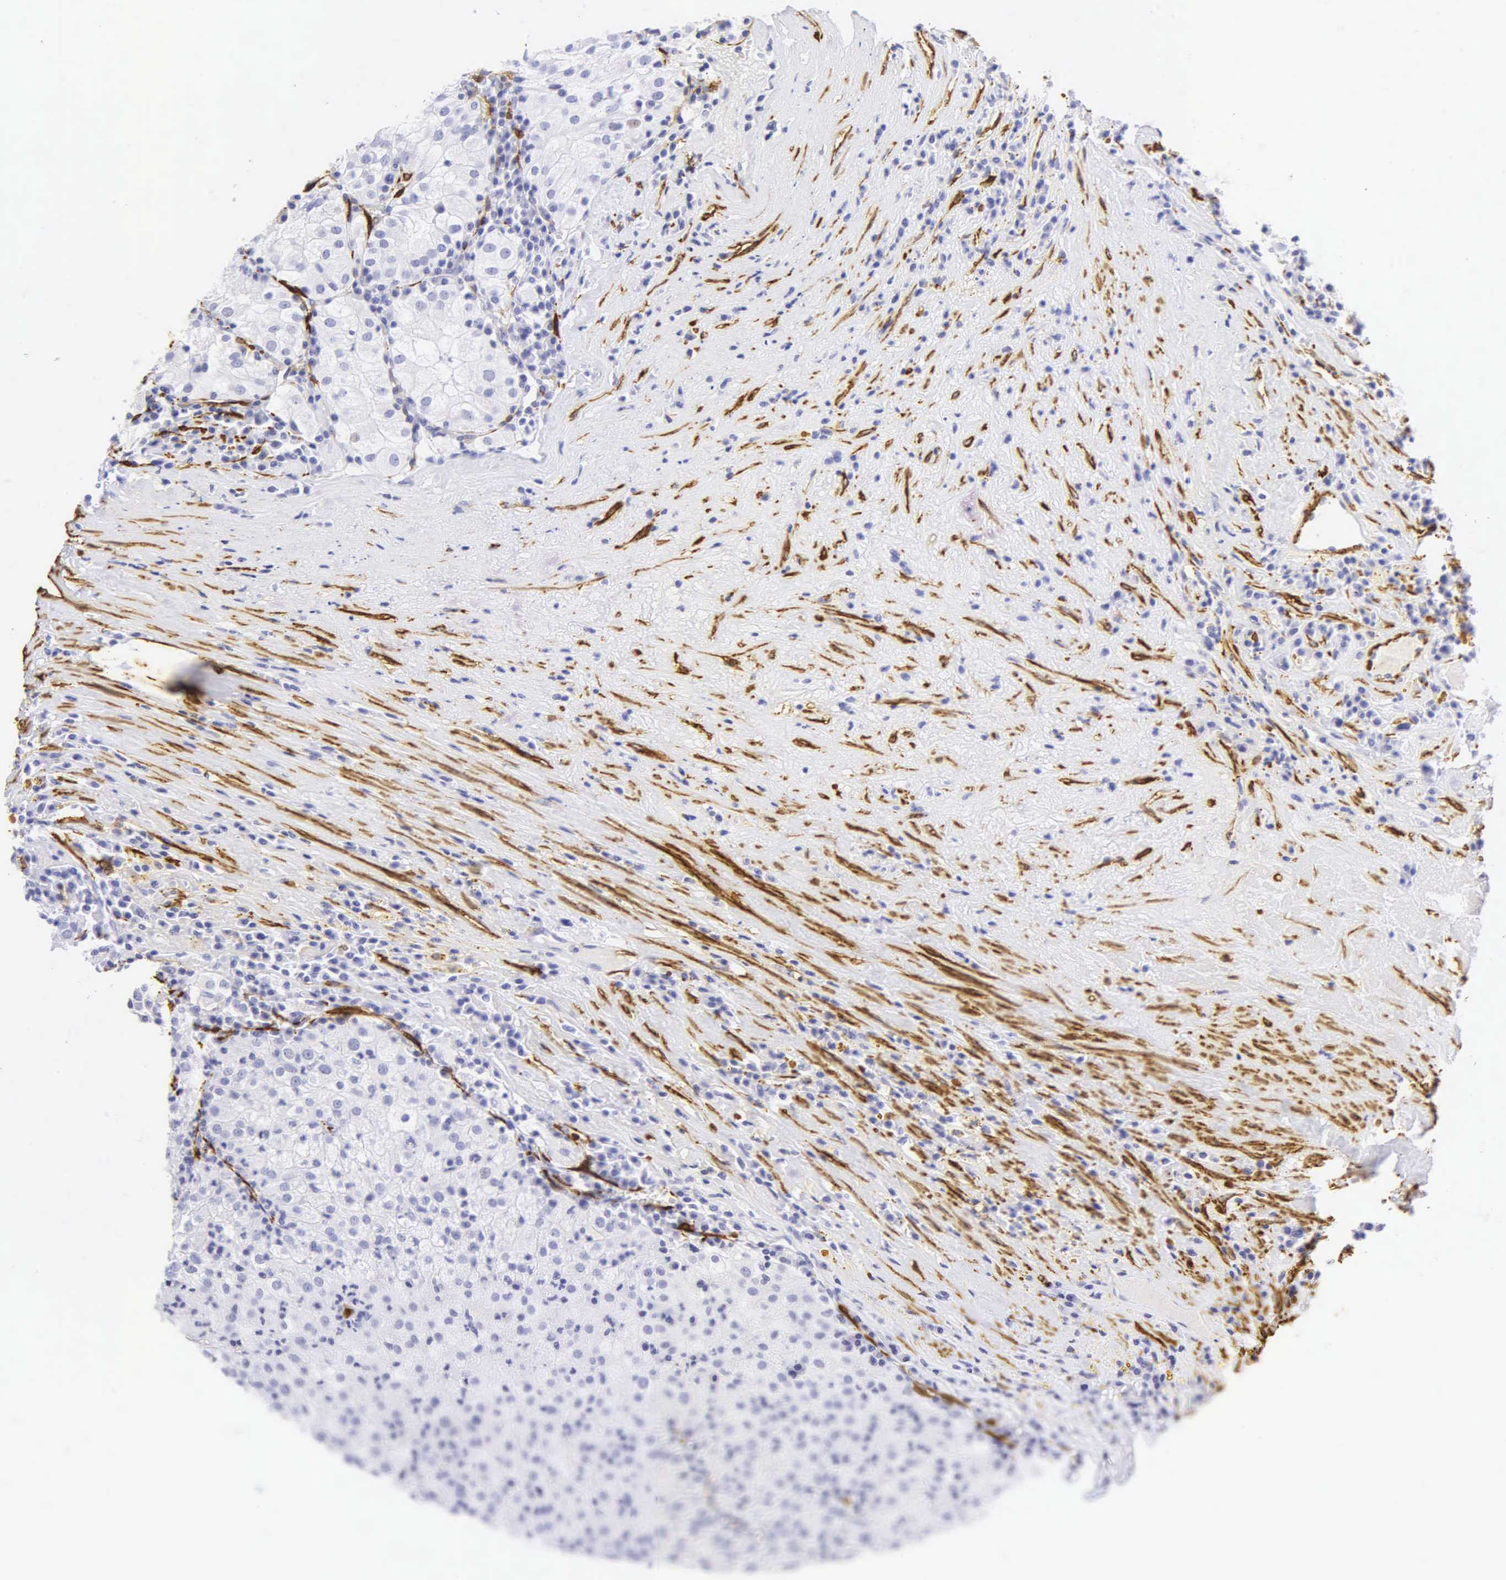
{"staining": {"intensity": "negative", "quantity": "none", "location": "none"}, "tissue": "renal cancer", "cell_type": "Tumor cells", "image_type": "cancer", "snomed": [{"axis": "morphology", "description": "Adenocarcinoma, NOS"}, {"axis": "topography", "description": "Kidney"}], "caption": "Human renal cancer stained for a protein using IHC displays no positivity in tumor cells.", "gene": "ACTA2", "patient": {"sex": "male", "age": 59}}